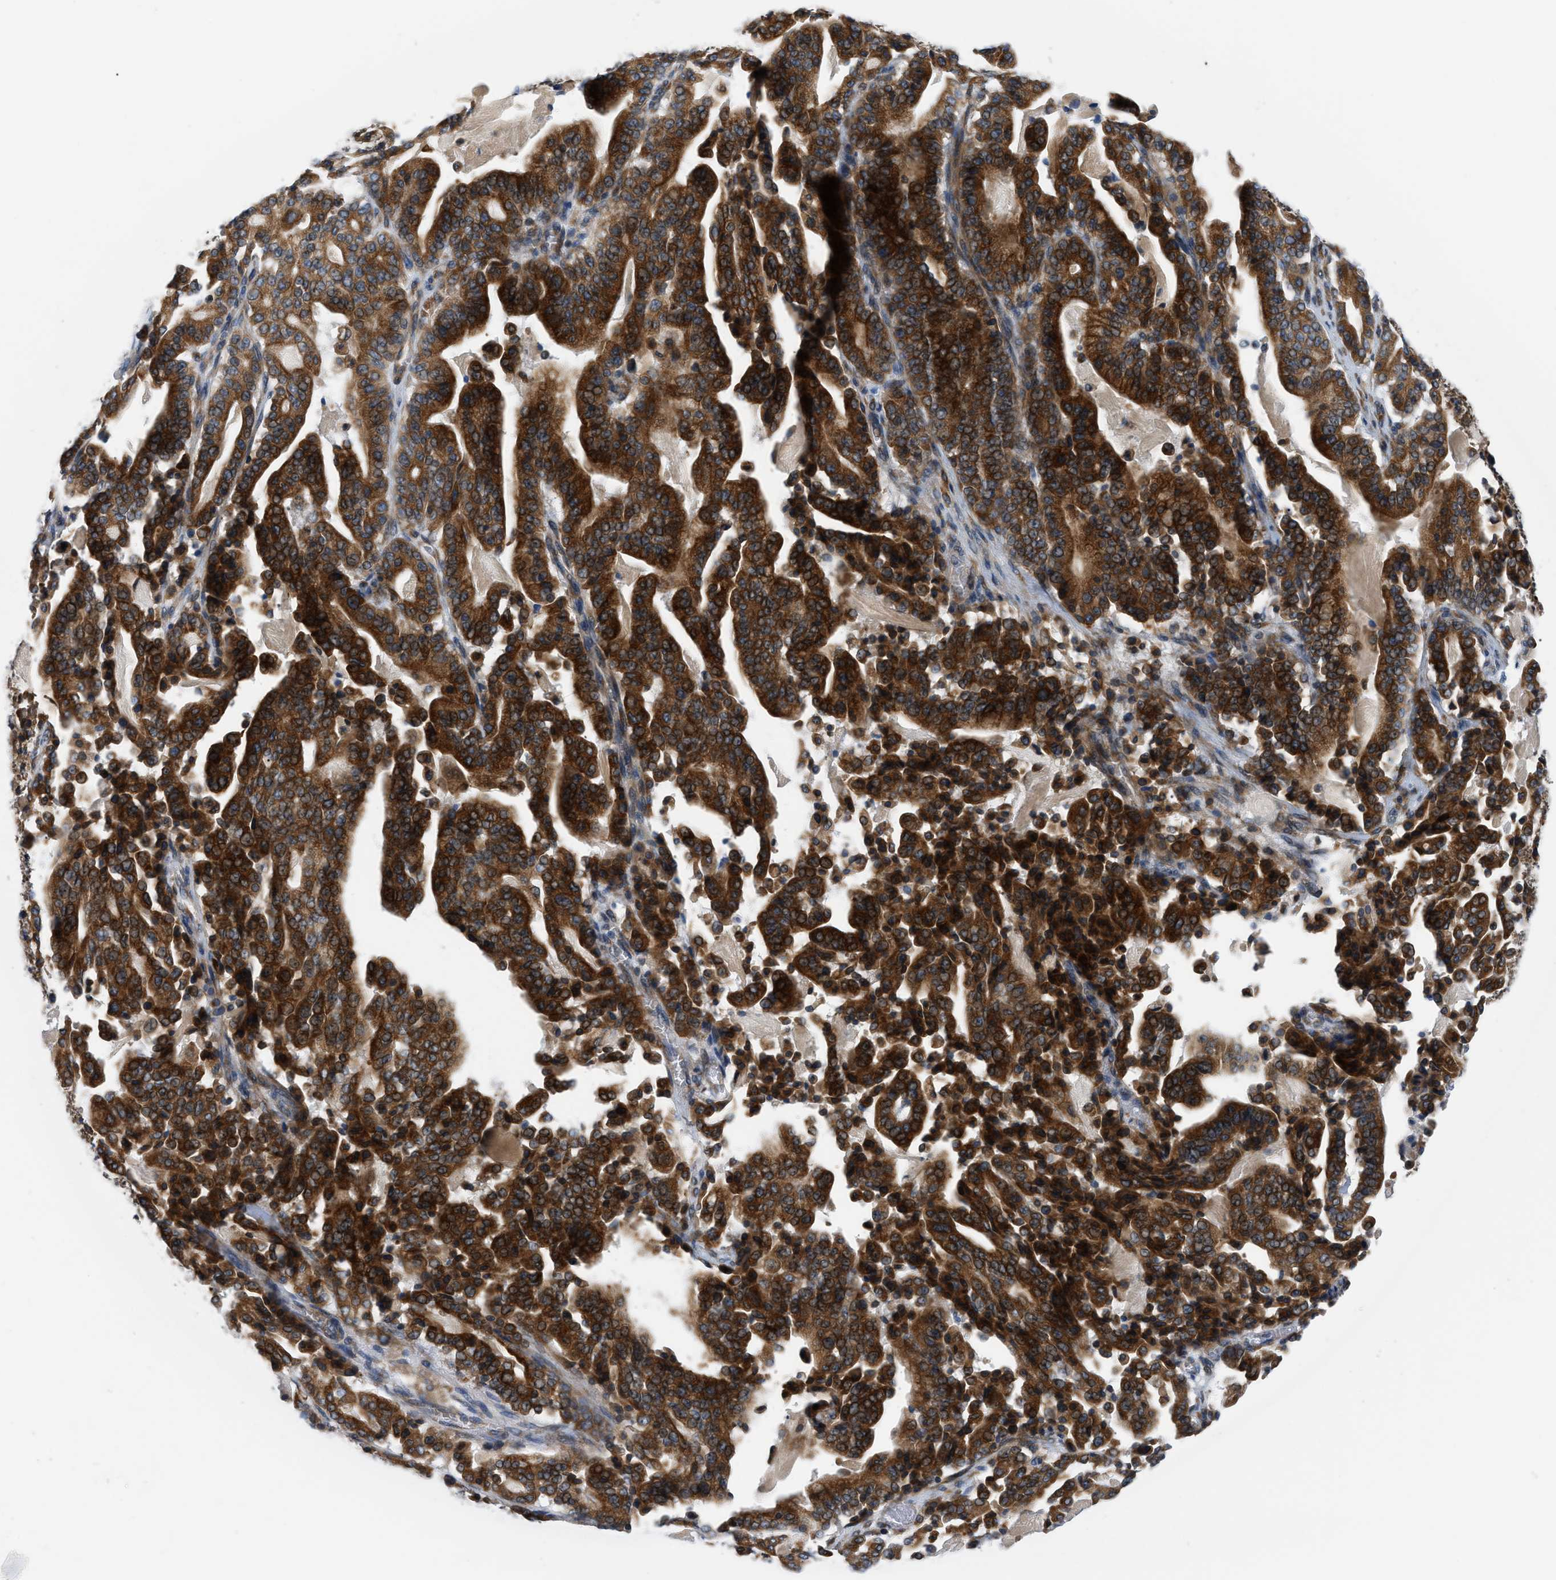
{"staining": {"intensity": "strong", "quantity": ">75%", "location": "cytoplasmic/membranous"}, "tissue": "pancreatic cancer", "cell_type": "Tumor cells", "image_type": "cancer", "snomed": [{"axis": "morphology", "description": "Adenocarcinoma, NOS"}, {"axis": "topography", "description": "Pancreas"}], "caption": "This photomicrograph shows pancreatic cancer stained with immunohistochemistry to label a protein in brown. The cytoplasmic/membranous of tumor cells show strong positivity for the protein. Nuclei are counter-stained blue.", "gene": "DERL1", "patient": {"sex": "male", "age": 63}}